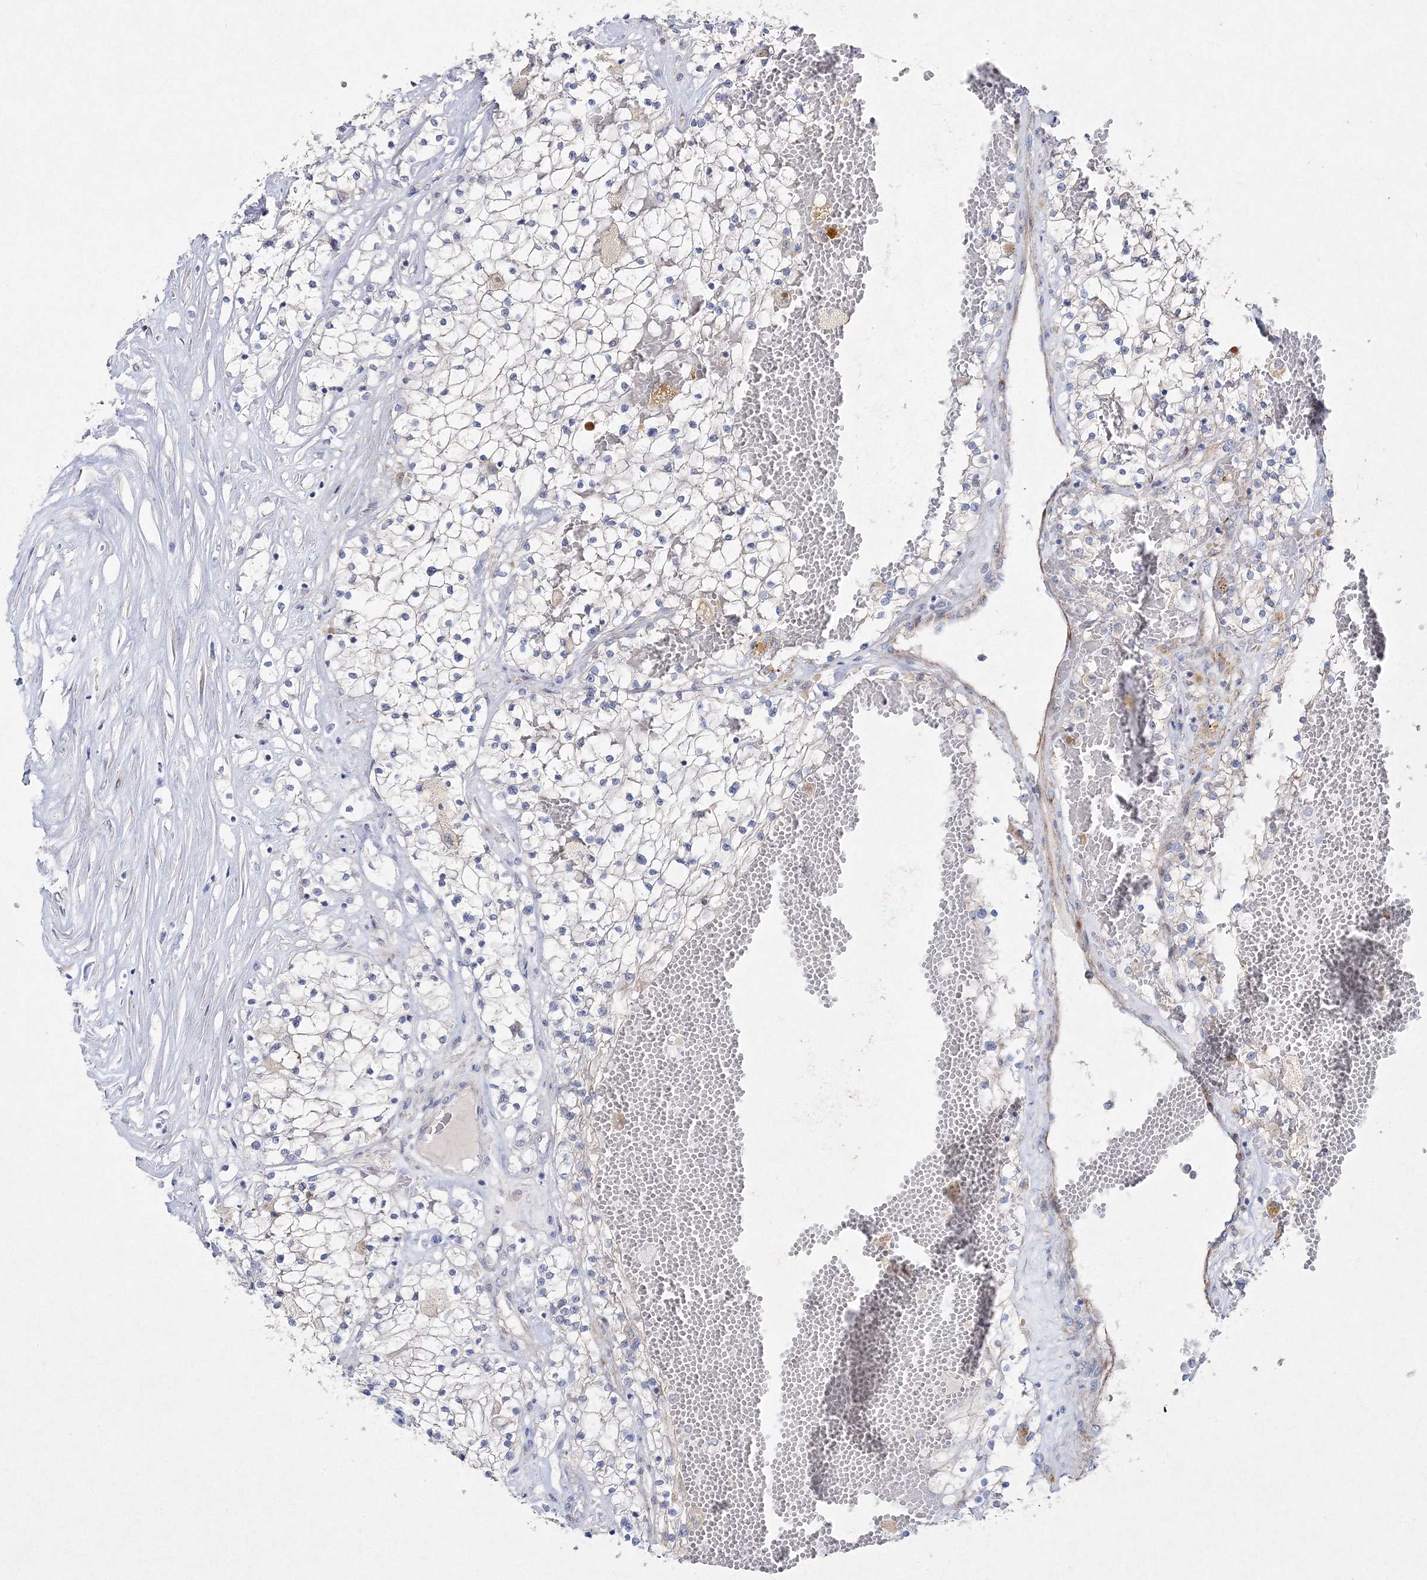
{"staining": {"intensity": "negative", "quantity": "none", "location": "none"}, "tissue": "renal cancer", "cell_type": "Tumor cells", "image_type": "cancer", "snomed": [{"axis": "morphology", "description": "Normal tissue, NOS"}, {"axis": "morphology", "description": "Adenocarcinoma, NOS"}, {"axis": "topography", "description": "Kidney"}], "caption": "Tumor cells show no significant staining in renal adenocarcinoma.", "gene": "NAA40", "patient": {"sex": "male", "age": 68}}